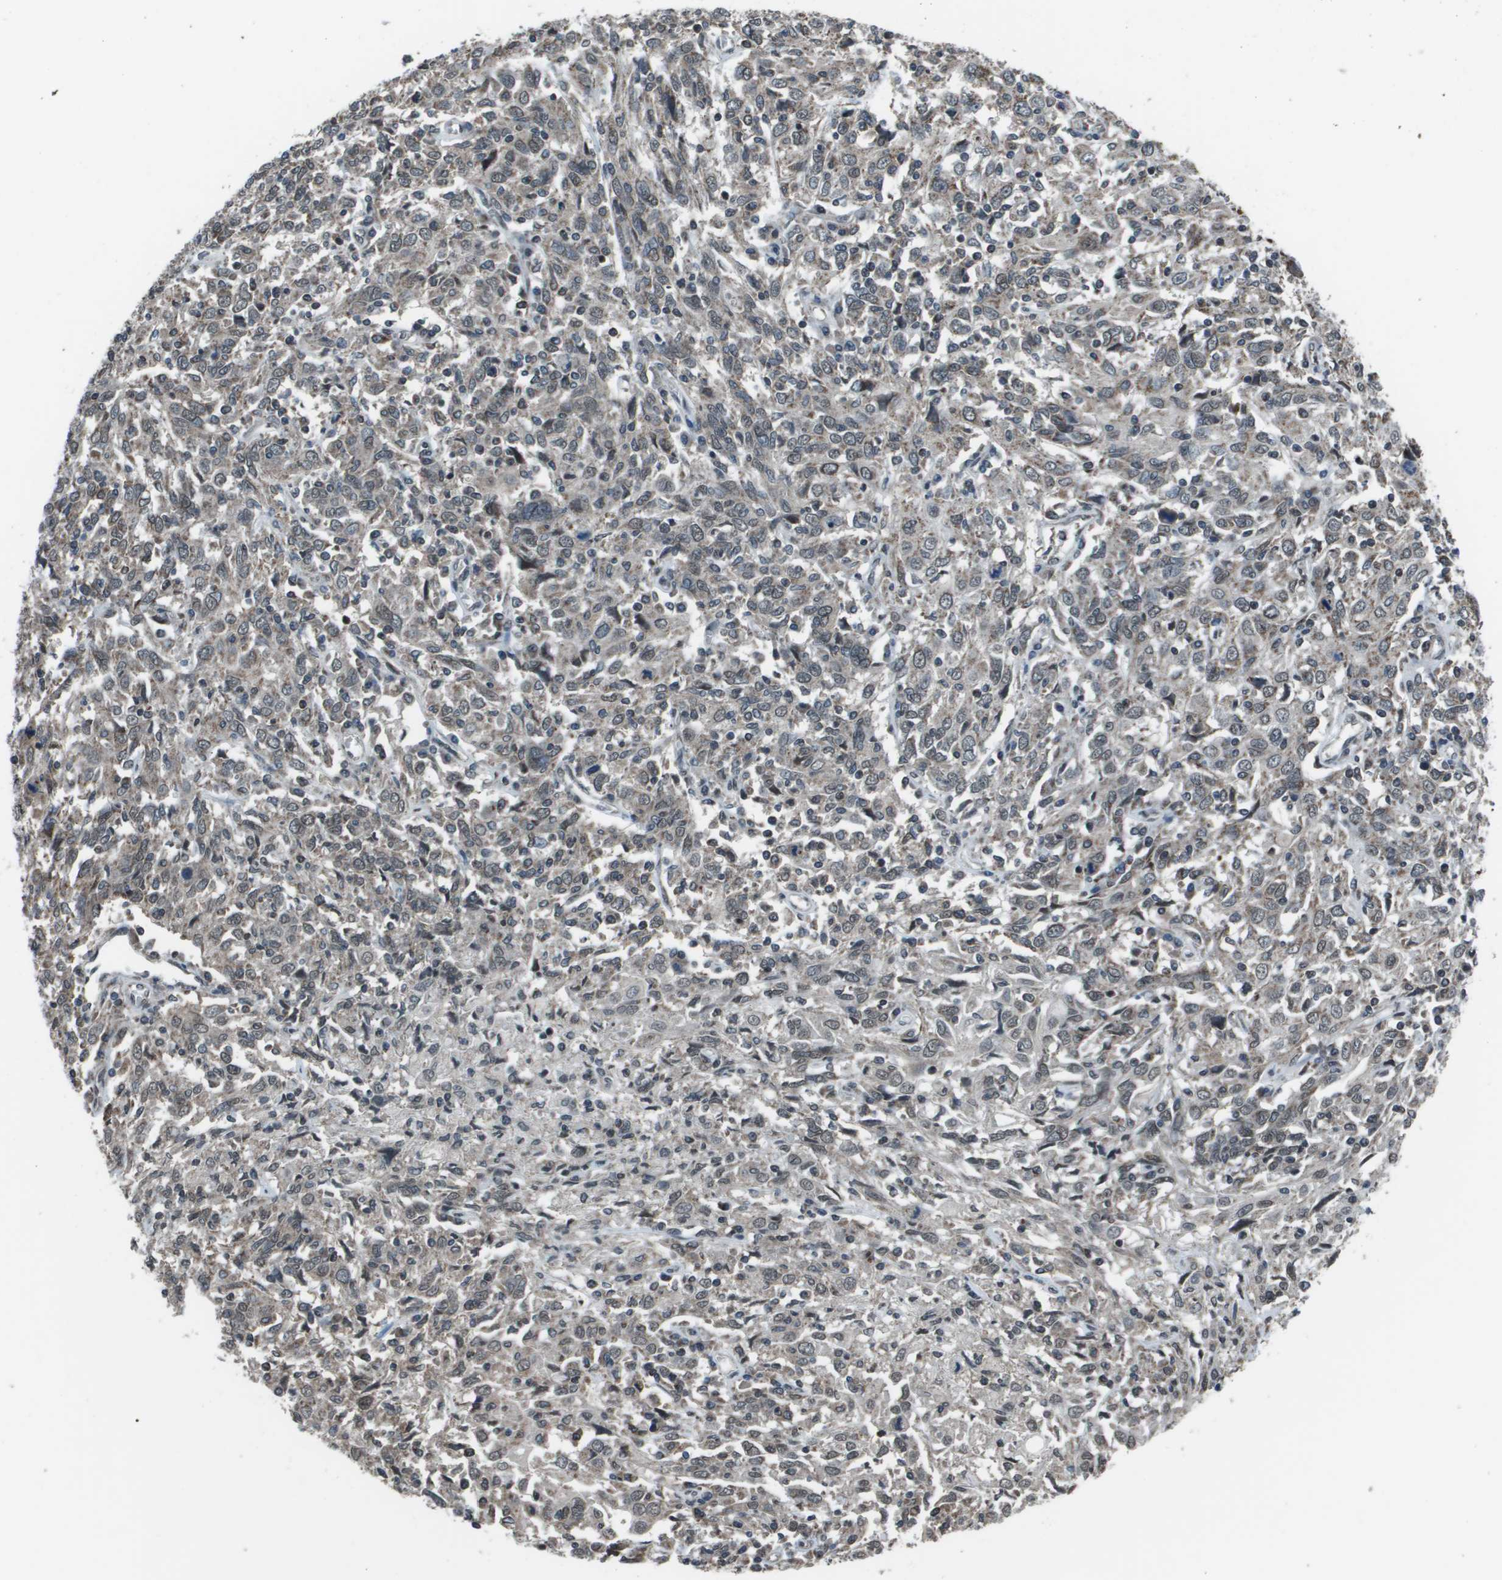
{"staining": {"intensity": "weak", "quantity": ">75%", "location": "cytoplasmic/membranous"}, "tissue": "cervical cancer", "cell_type": "Tumor cells", "image_type": "cancer", "snomed": [{"axis": "morphology", "description": "Squamous cell carcinoma, NOS"}, {"axis": "topography", "description": "Cervix"}], "caption": "A high-resolution micrograph shows IHC staining of squamous cell carcinoma (cervical), which exhibits weak cytoplasmic/membranous staining in approximately >75% of tumor cells.", "gene": "PPFIA1", "patient": {"sex": "female", "age": 46}}